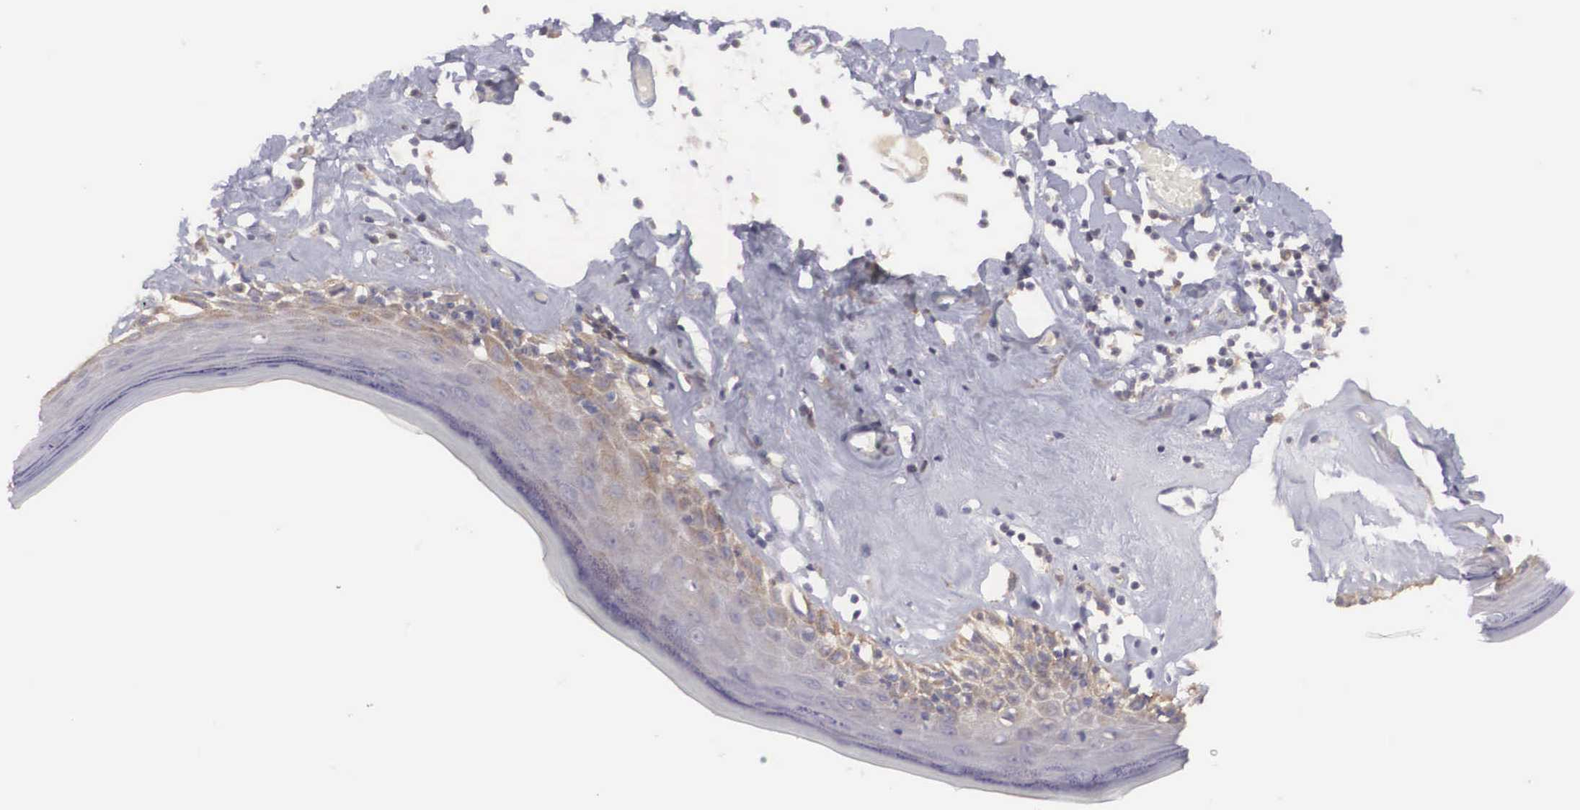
{"staining": {"intensity": "moderate", "quantity": ">75%", "location": "cytoplasmic/membranous"}, "tissue": "skin", "cell_type": "Epidermal cells", "image_type": "normal", "snomed": [{"axis": "morphology", "description": "Normal tissue, NOS"}, {"axis": "topography", "description": "Vascular tissue"}, {"axis": "topography", "description": "Vulva"}, {"axis": "topography", "description": "Peripheral nerve tissue"}], "caption": "Immunohistochemistry image of benign skin: human skin stained using immunohistochemistry (IHC) exhibits medium levels of moderate protein expression localized specifically in the cytoplasmic/membranous of epidermal cells, appearing as a cytoplasmic/membranous brown color.", "gene": "NREP", "patient": {"sex": "female", "age": 86}}